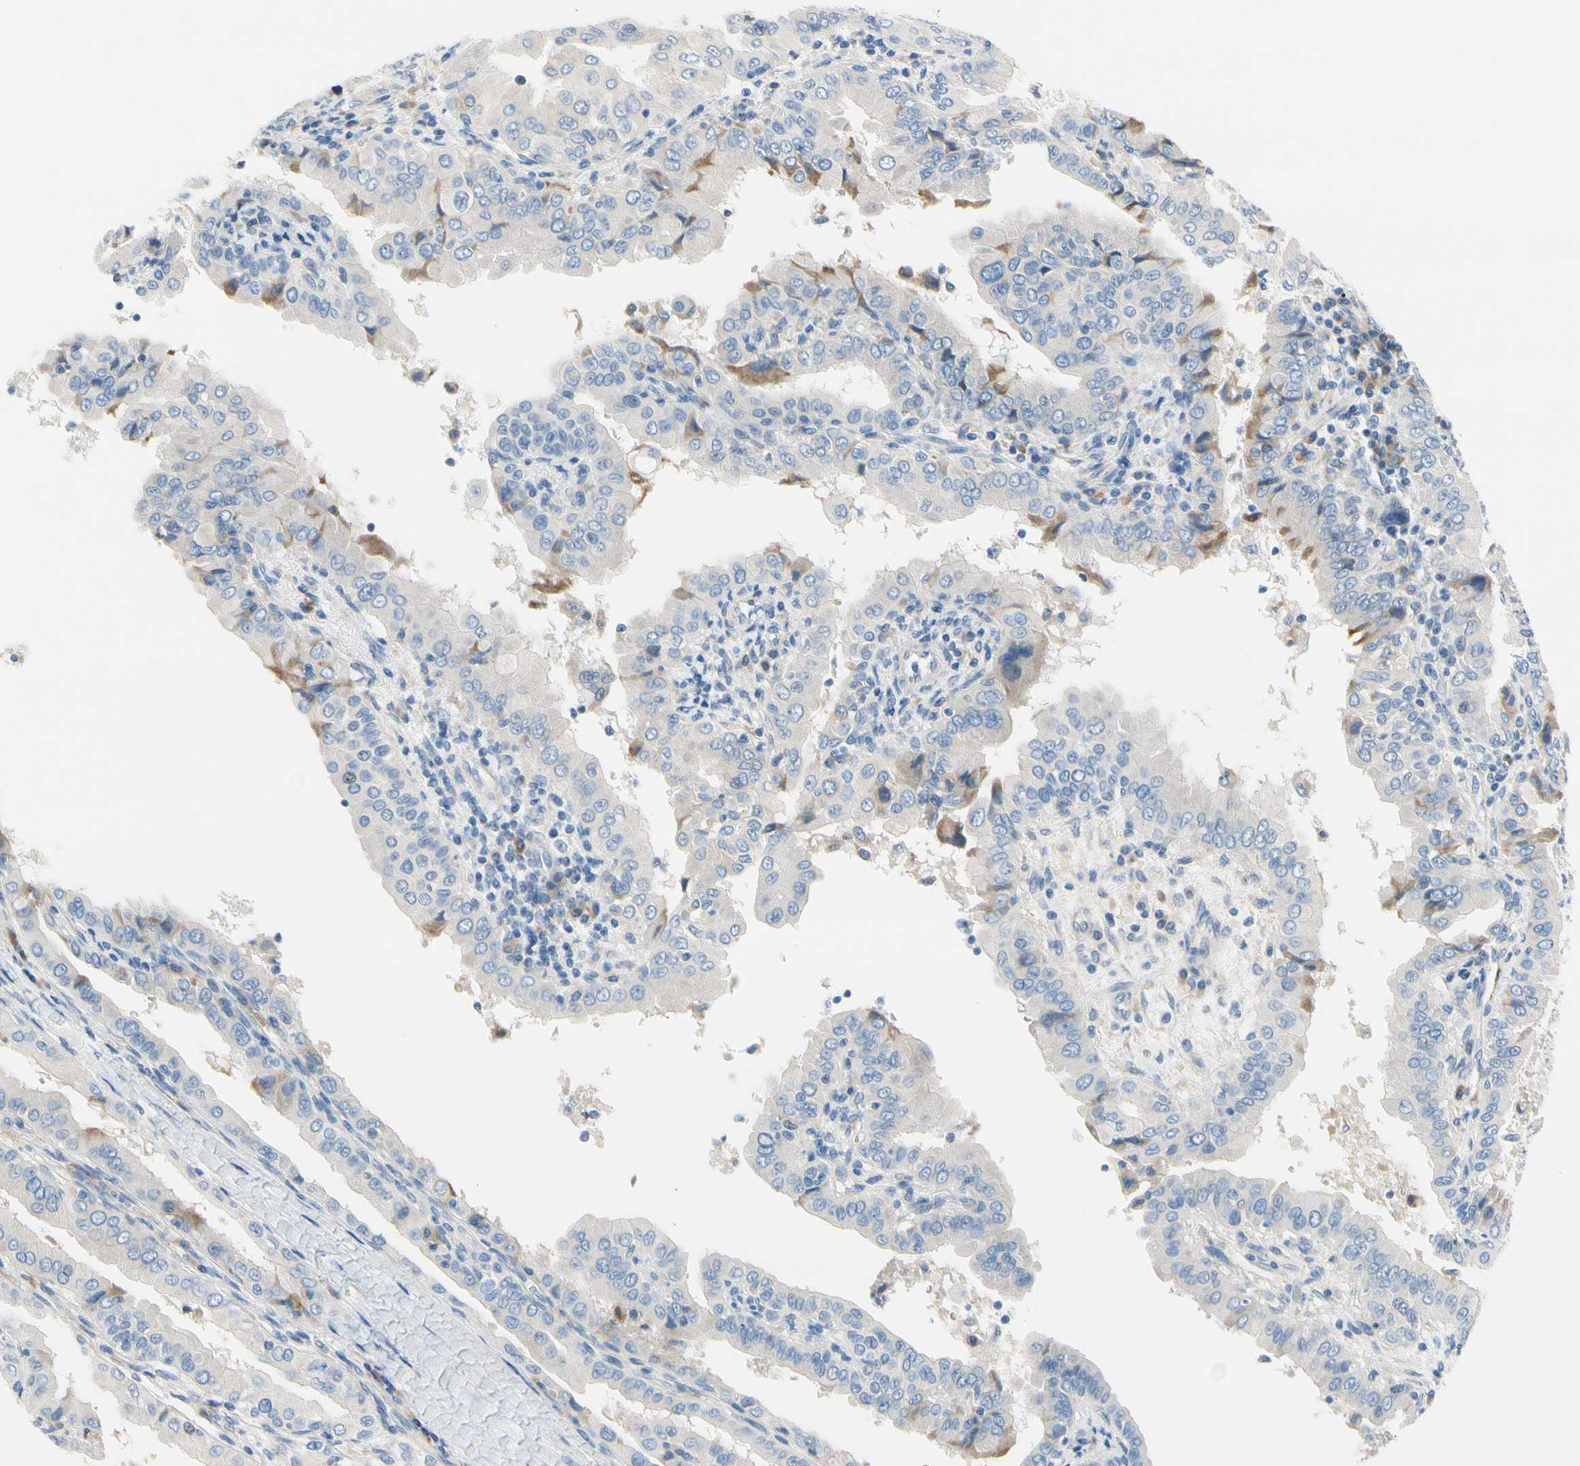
{"staining": {"intensity": "moderate", "quantity": "<25%", "location": "cytoplasmic/membranous"}, "tissue": "thyroid cancer", "cell_type": "Tumor cells", "image_type": "cancer", "snomed": [{"axis": "morphology", "description": "Papillary adenocarcinoma, NOS"}, {"axis": "topography", "description": "Thyroid gland"}], "caption": "Thyroid papillary adenocarcinoma was stained to show a protein in brown. There is low levels of moderate cytoplasmic/membranous staining in about <25% of tumor cells.", "gene": "STXBP1", "patient": {"sex": "male", "age": 33}}